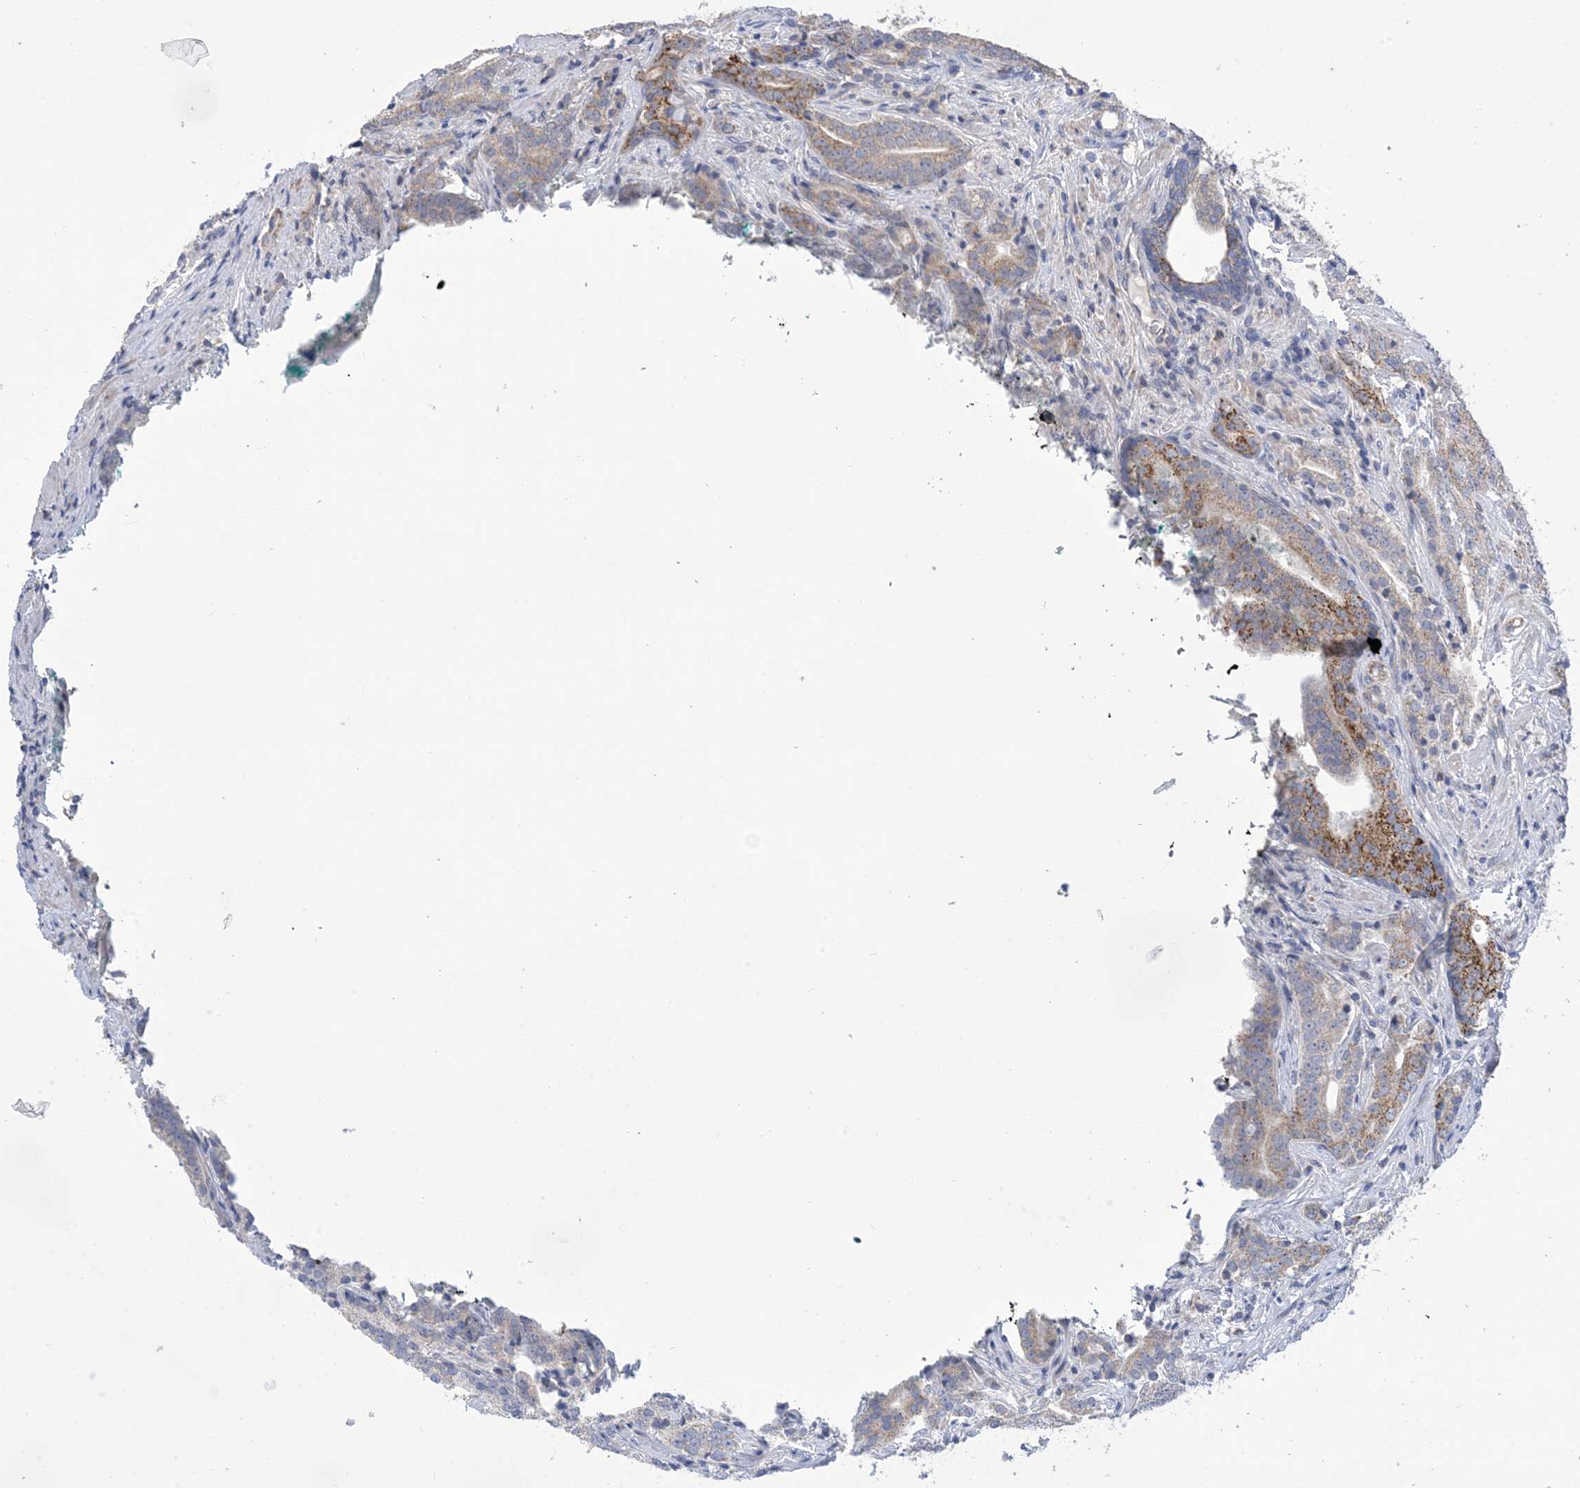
{"staining": {"intensity": "moderate", "quantity": "25%-75%", "location": "cytoplasmic/membranous"}, "tissue": "prostate cancer", "cell_type": "Tumor cells", "image_type": "cancer", "snomed": [{"axis": "morphology", "description": "Adenocarcinoma, High grade"}, {"axis": "topography", "description": "Prostate"}], "caption": "Approximately 25%-75% of tumor cells in human prostate cancer (adenocarcinoma (high-grade)) reveal moderate cytoplasmic/membranous protein staining as visualized by brown immunohistochemical staining.", "gene": "CLEC16A", "patient": {"sex": "male", "age": 57}}